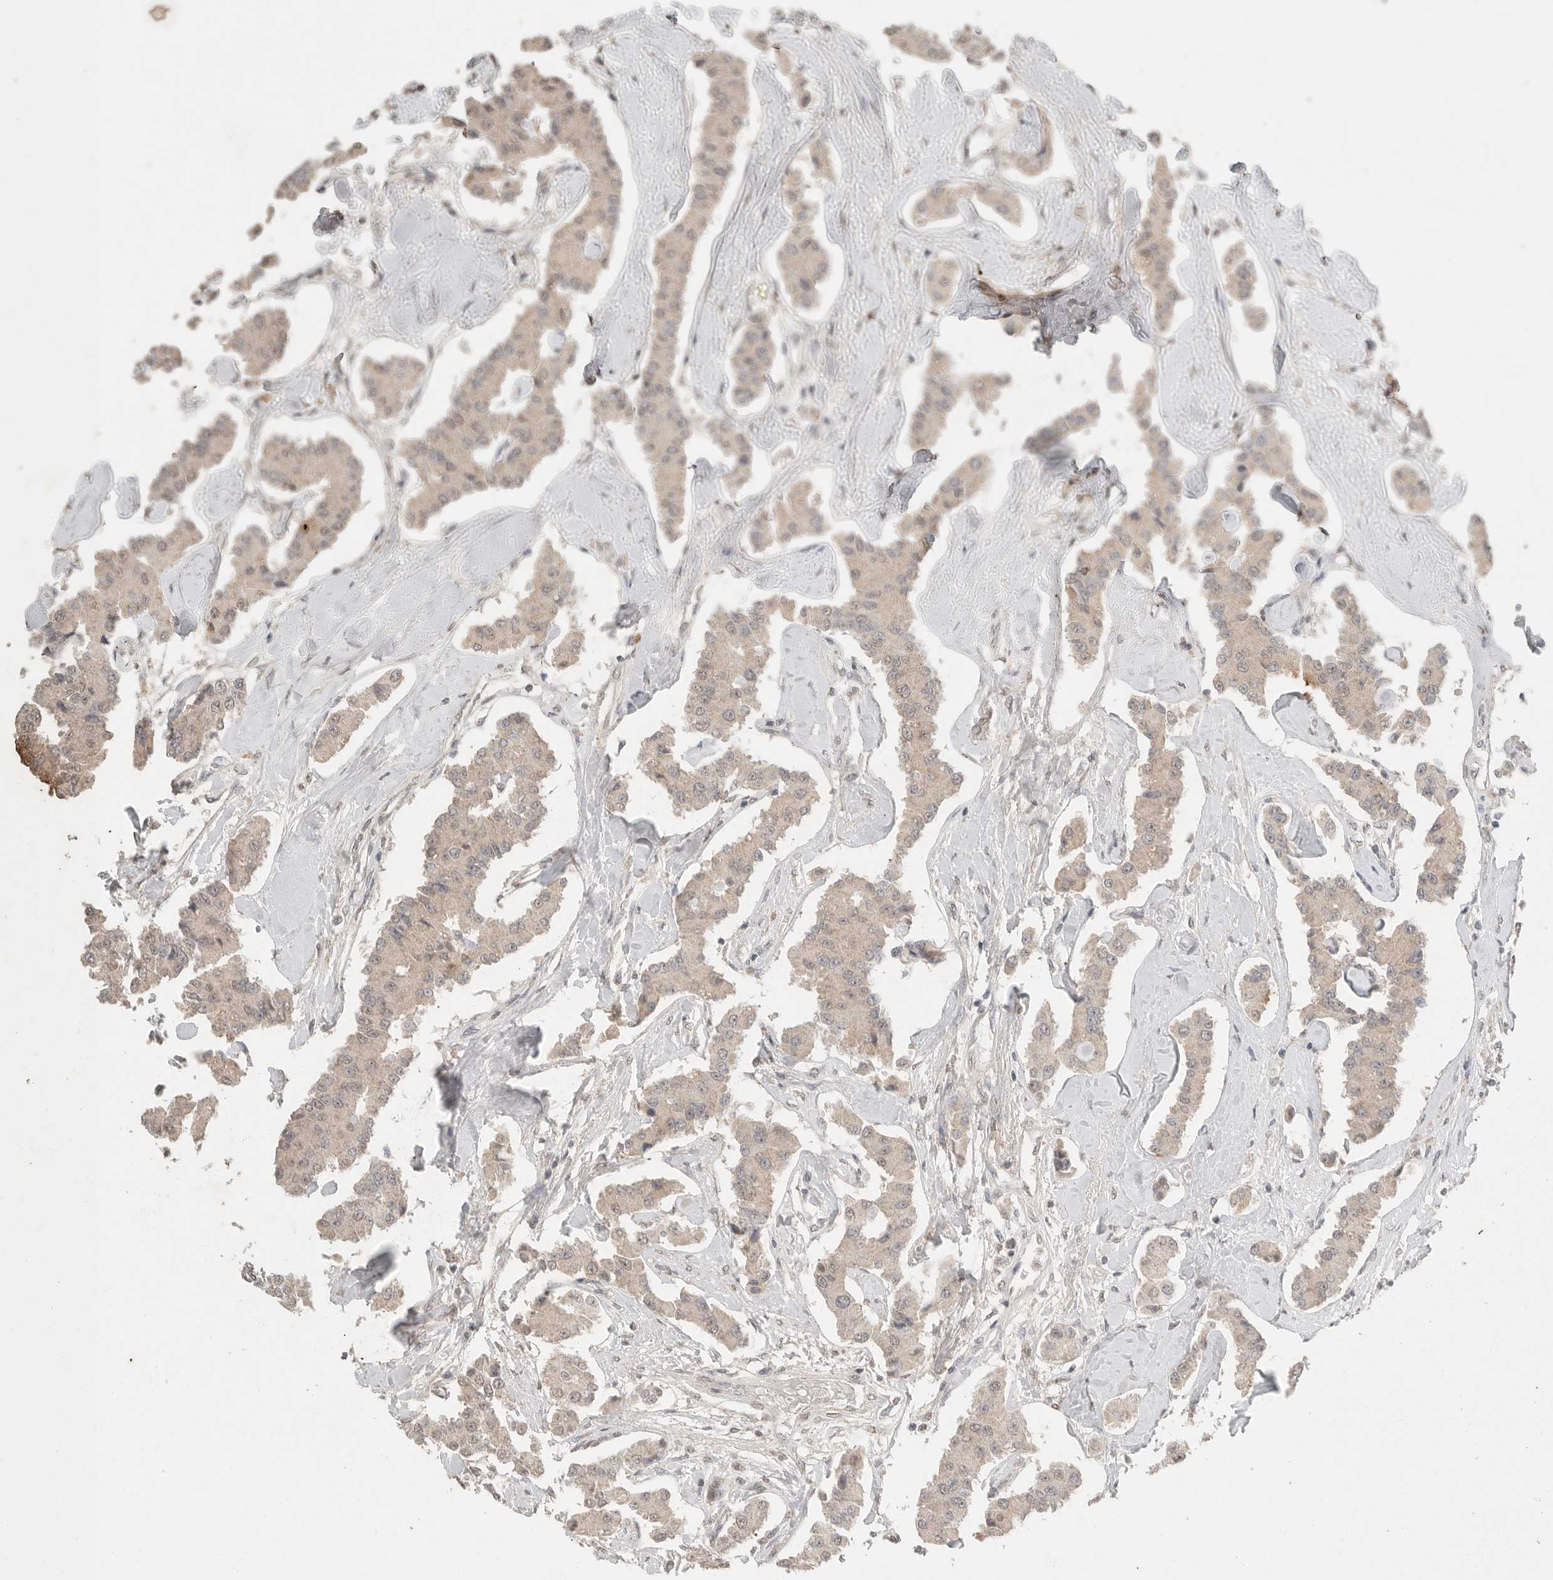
{"staining": {"intensity": "weak", "quantity": ">75%", "location": "cytoplasmic/membranous"}, "tissue": "carcinoid", "cell_type": "Tumor cells", "image_type": "cancer", "snomed": [{"axis": "morphology", "description": "Carcinoid, malignant, NOS"}, {"axis": "topography", "description": "Pancreas"}], "caption": "This is an image of immunohistochemistry staining of carcinoid (malignant), which shows weak staining in the cytoplasmic/membranous of tumor cells.", "gene": "KLK5", "patient": {"sex": "male", "age": 41}}